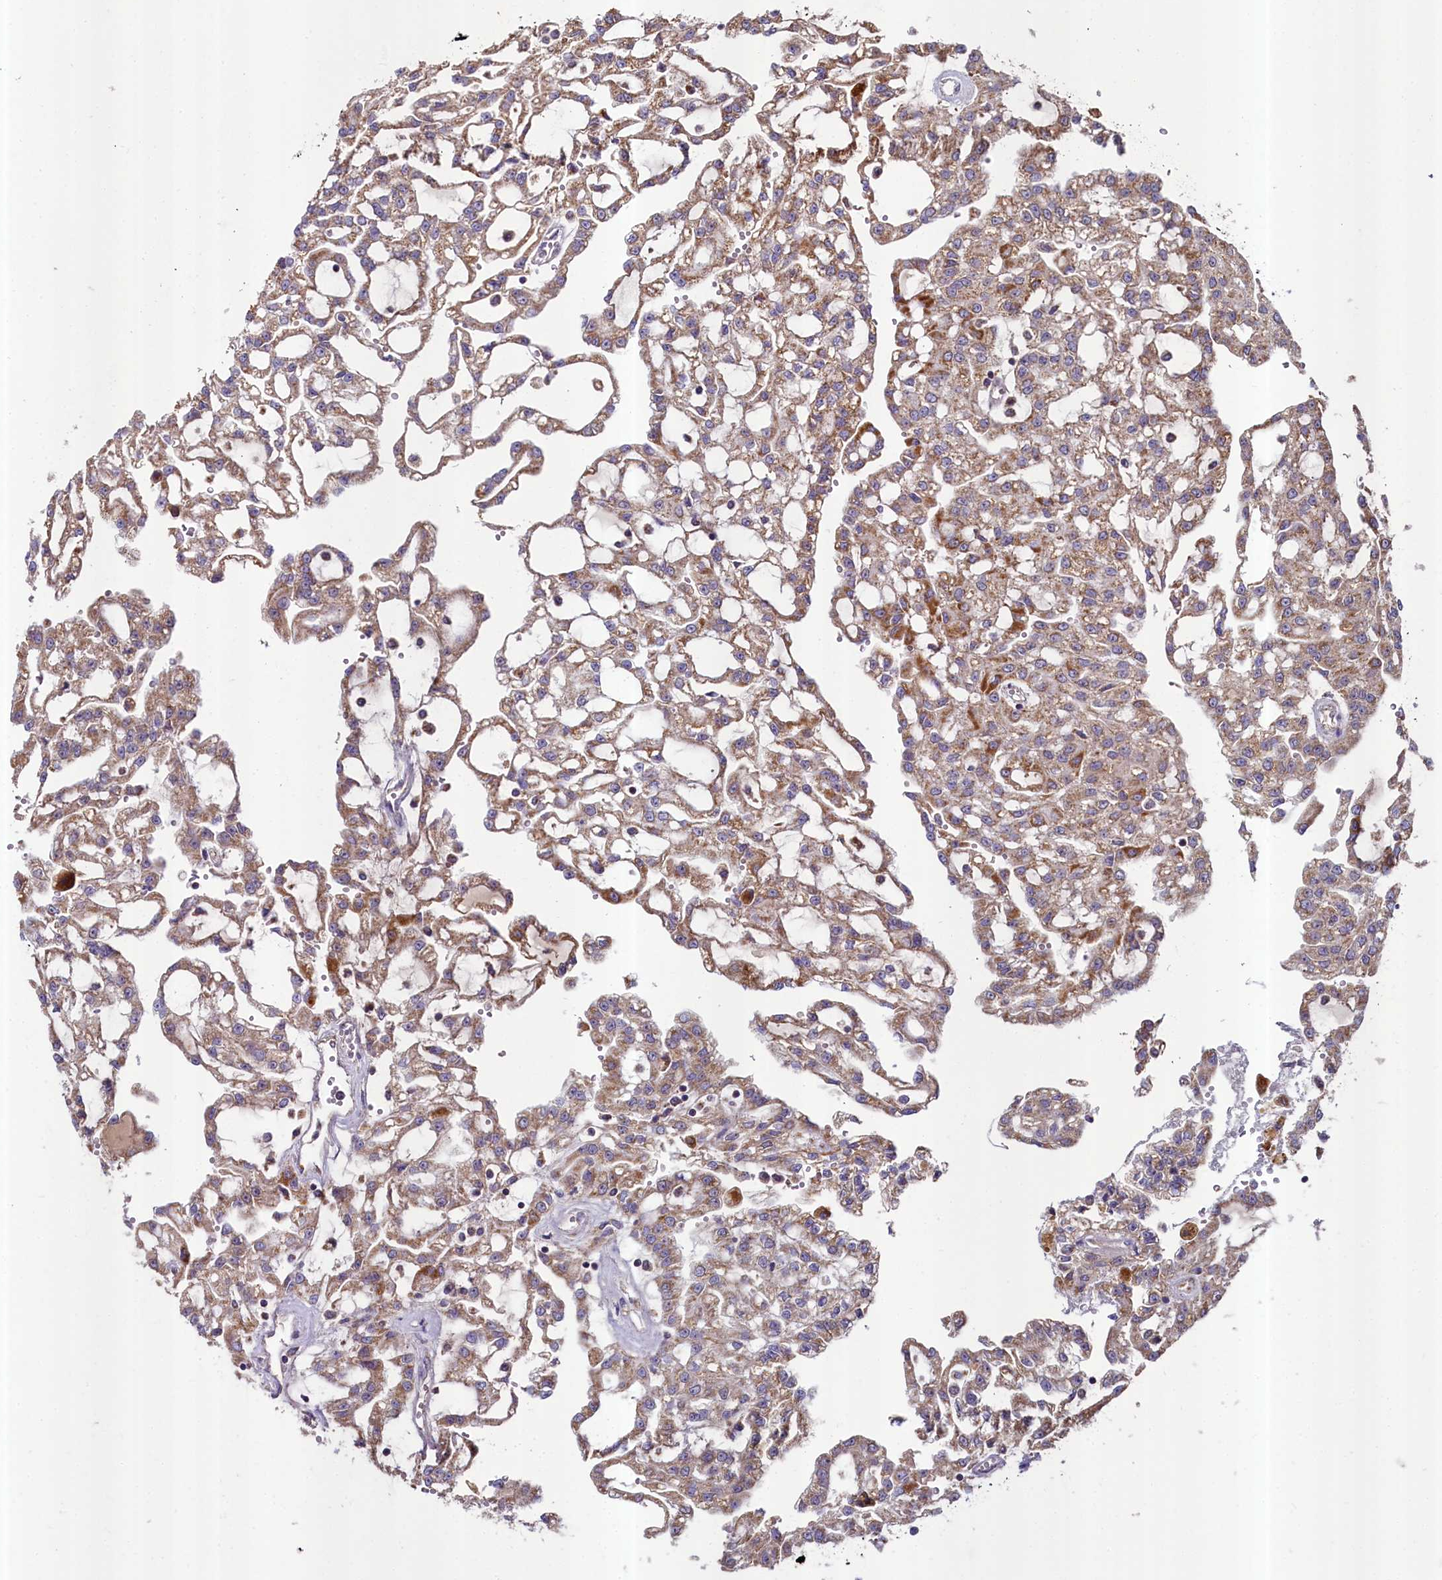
{"staining": {"intensity": "moderate", "quantity": ">75%", "location": "cytoplasmic/membranous"}, "tissue": "renal cancer", "cell_type": "Tumor cells", "image_type": "cancer", "snomed": [{"axis": "morphology", "description": "Adenocarcinoma, NOS"}, {"axis": "topography", "description": "Kidney"}], "caption": "The image exhibits staining of adenocarcinoma (renal), revealing moderate cytoplasmic/membranous protein positivity (brown color) within tumor cells.", "gene": "METTL4", "patient": {"sex": "male", "age": 63}}